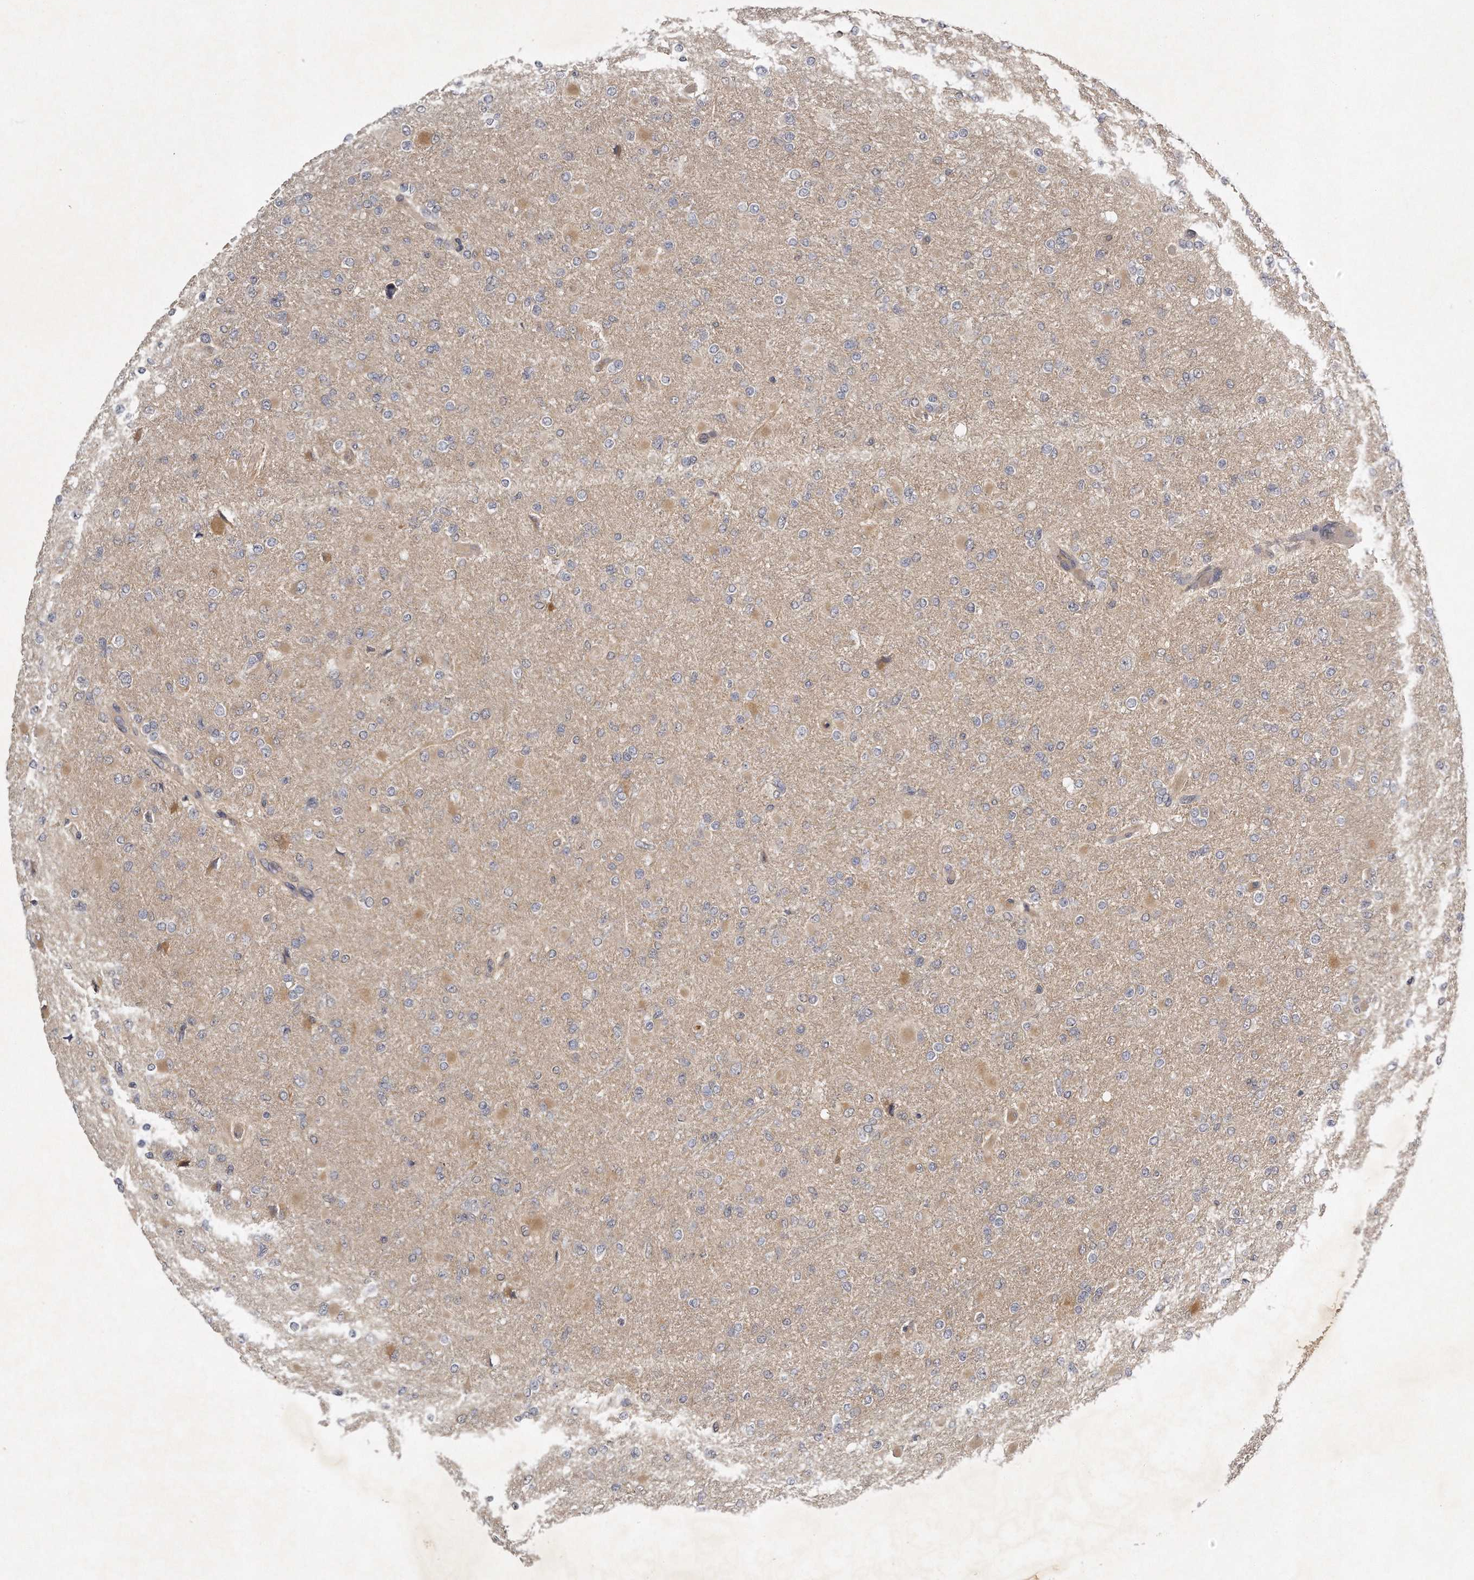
{"staining": {"intensity": "negative", "quantity": "none", "location": "none"}, "tissue": "glioma", "cell_type": "Tumor cells", "image_type": "cancer", "snomed": [{"axis": "morphology", "description": "Glioma, malignant, High grade"}, {"axis": "topography", "description": "Cerebral cortex"}], "caption": "Tumor cells show no significant staining in glioma. (DAB (3,3'-diaminobenzidine) immunohistochemistry with hematoxylin counter stain).", "gene": "GGCT", "patient": {"sex": "female", "age": 36}}